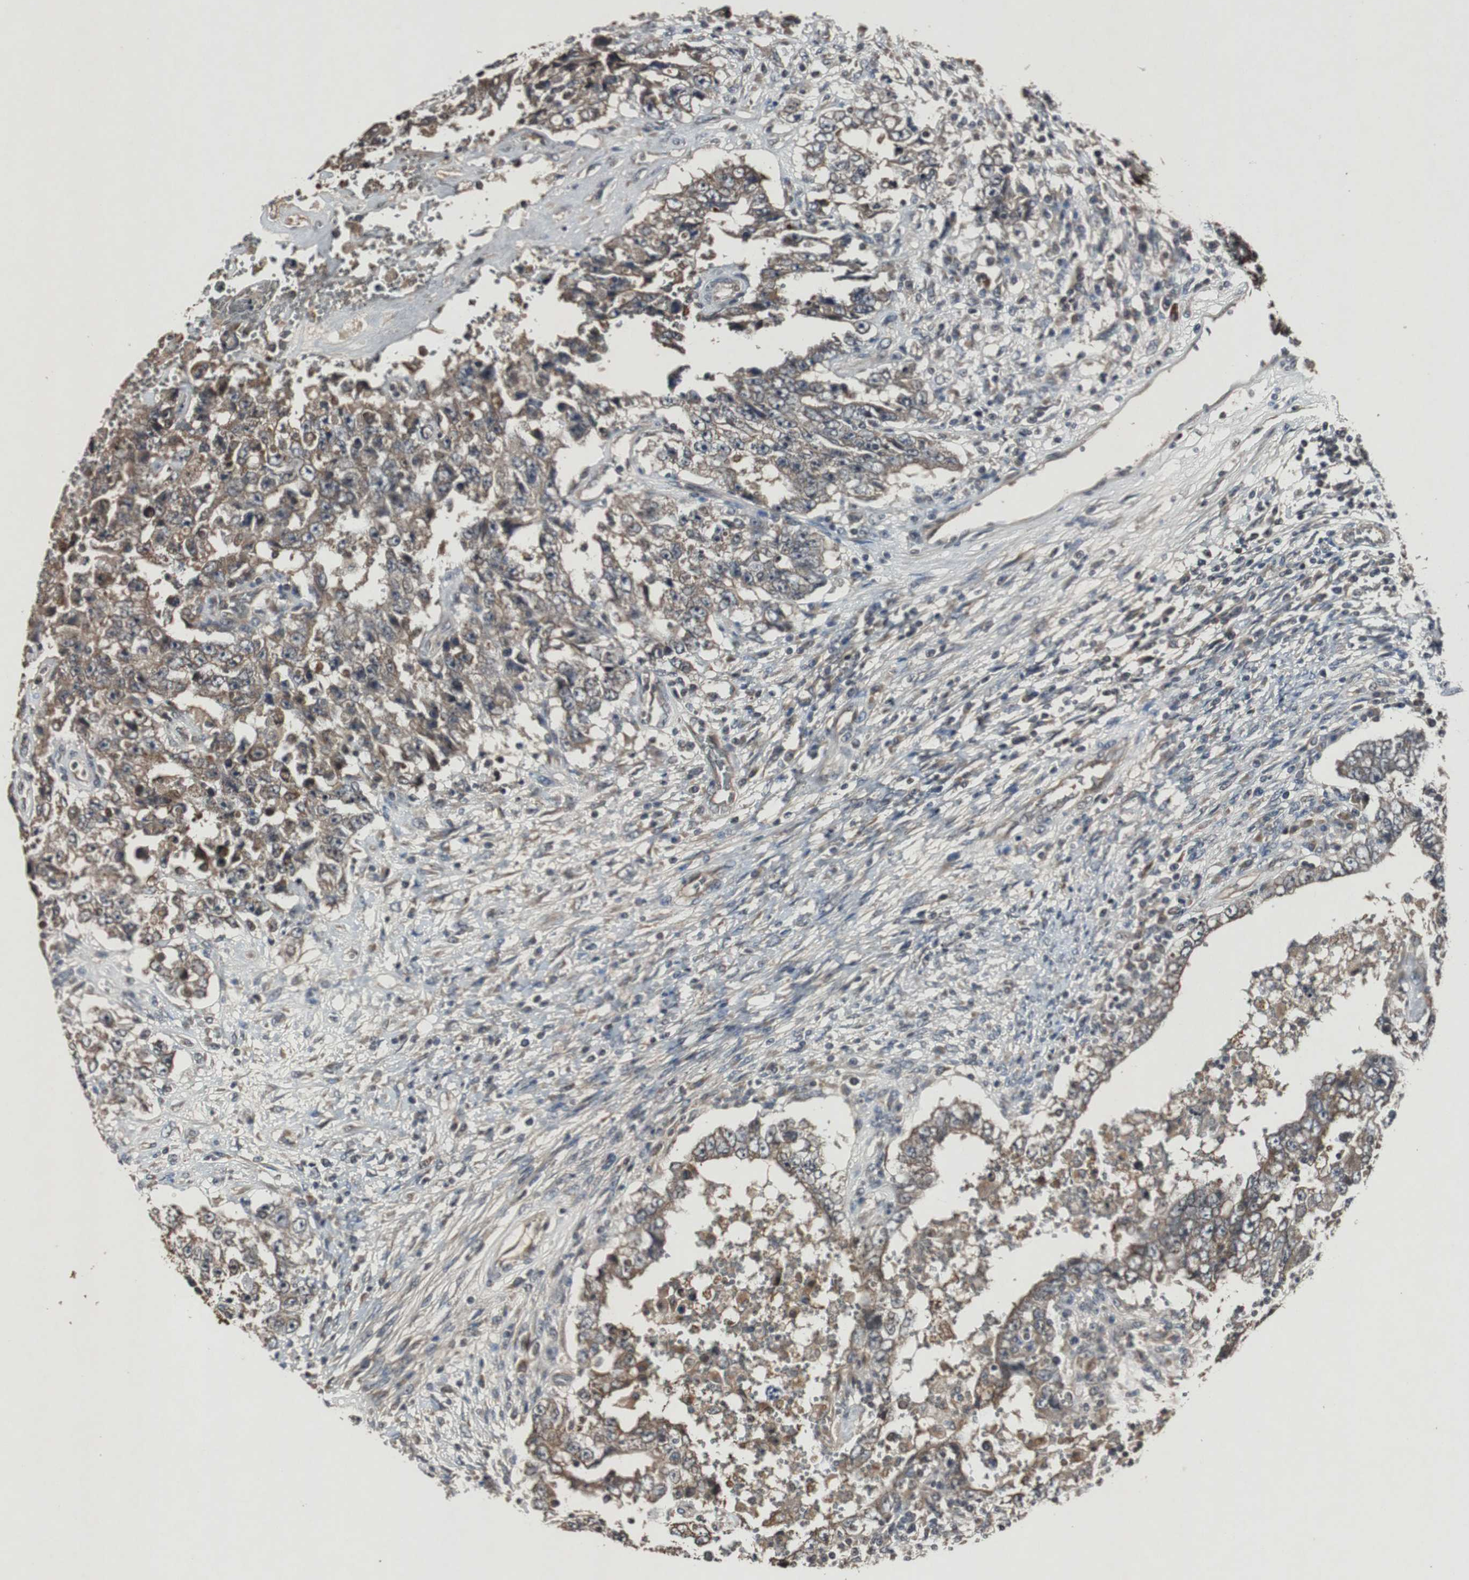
{"staining": {"intensity": "weak", "quantity": ">75%", "location": "cytoplasmic/membranous"}, "tissue": "testis cancer", "cell_type": "Tumor cells", "image_type": "cancer", "snomed": [{"axis": "morphology", "description": "Carcinoma, Embryonal, NOS"}, {"axis": "topography", "description": "Testis"}], "caption": "Protein expression analysis of human testis embryonal carcinoma reveals weak cytoplasmic/membranous expression in approximately >75% of tumor cells. (DAB IHC with brightfield microscopy, high magnification).", "gene": "SLIT2", "patient": {"sex": "male", "age": 26}}